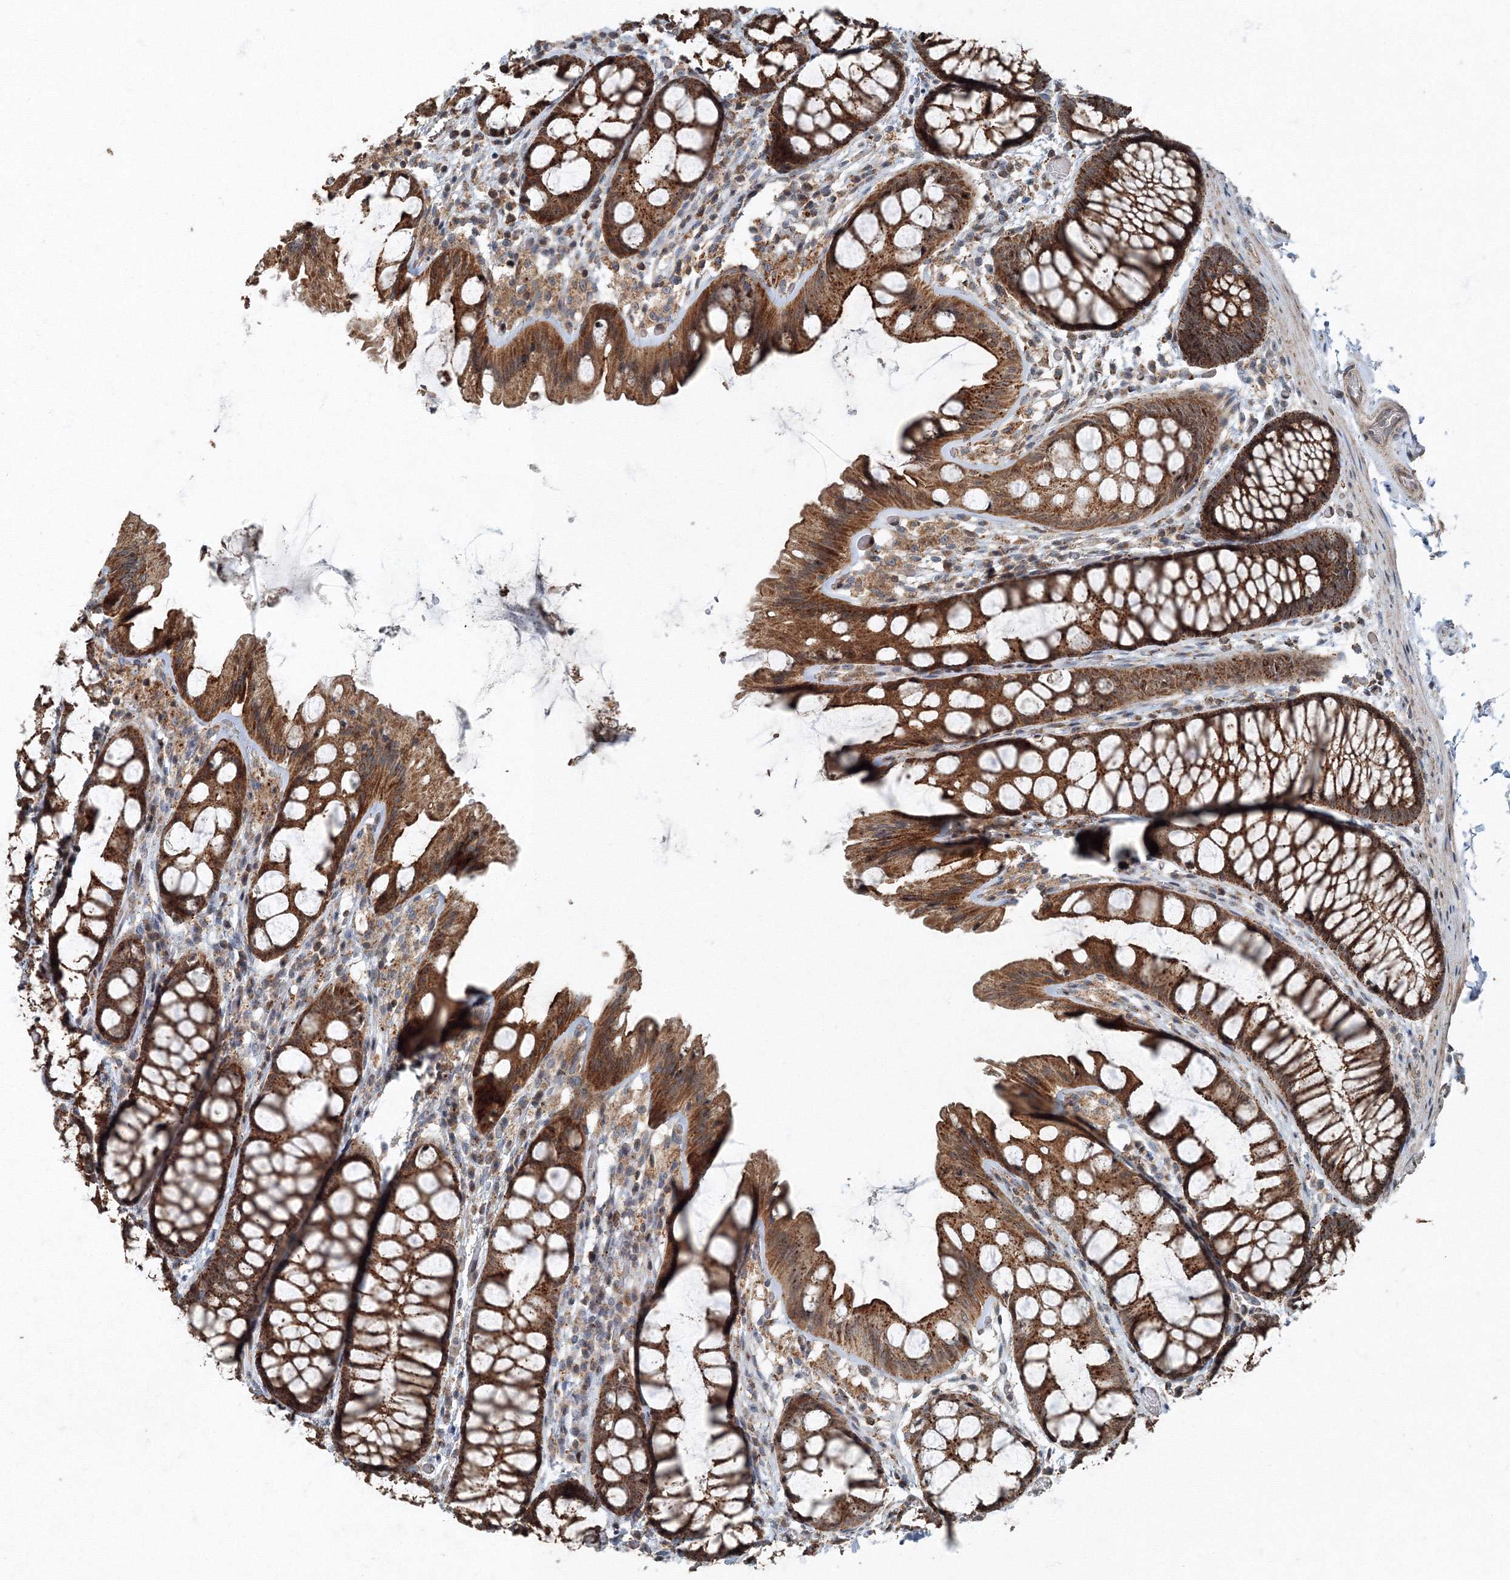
{"staining": {"intensity": "weak", "quantity": ">75%", "location": "cytoplasmic/membranous"}, "tissue": "colon", "cell_type": "Endothelial cells", "image_type": "normal", "snomed": [{"axis": "morphology", "description": "Normal tissue, NOS"}, {"axis": "topography", "description": "Colon"}], "caption": "A high-resolution photomicrograph shows IHC staining of benign colon, which demonstrates weak cytoplasmic/membranous staining in about >75% of endothelial cells.", "gene": "AASDH", "patient": {"sex": "male", "age": 47}}